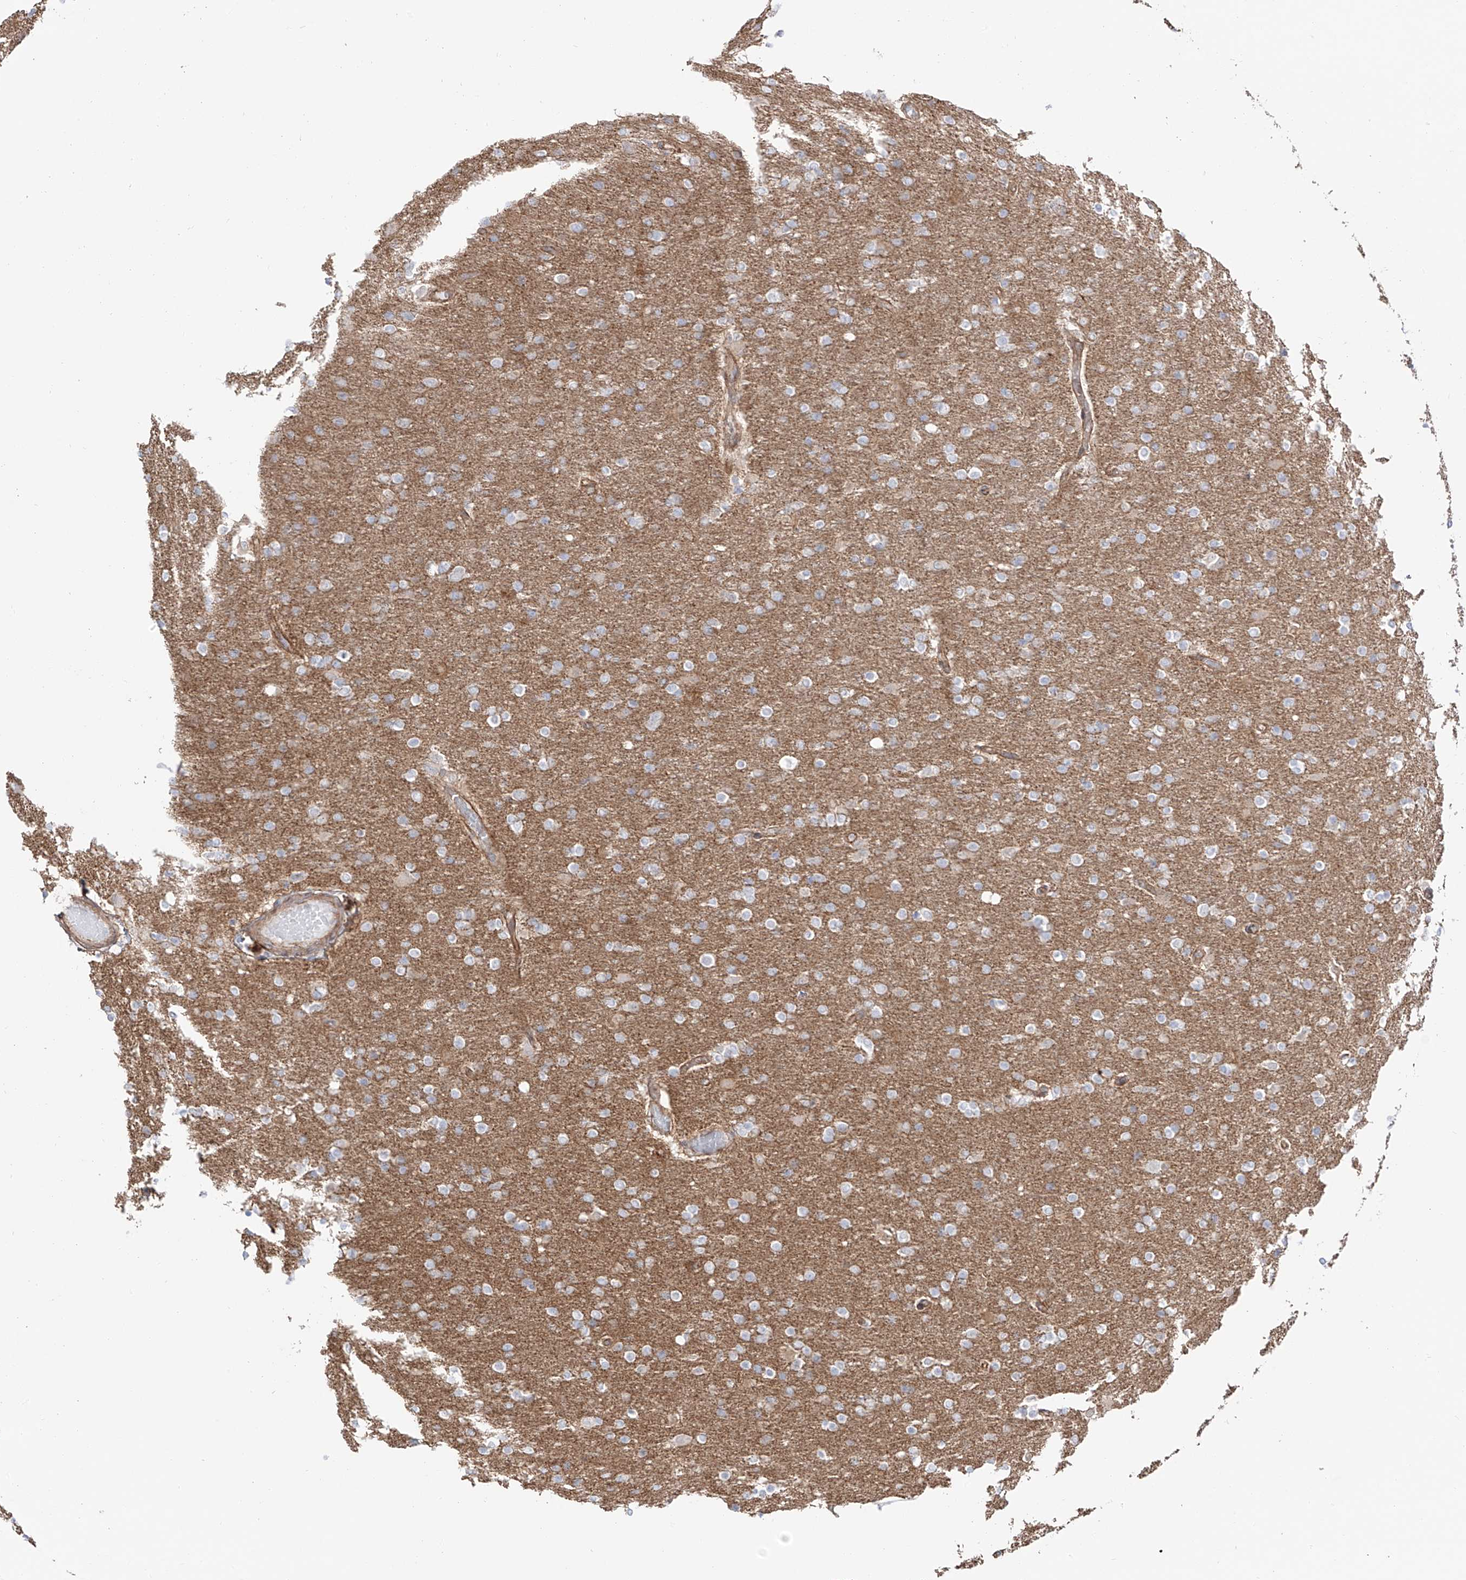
{"staining": {"intensity": "negative", "quantity": "none", "location": "none"}, "tissue": "glioma", "cell_type": "Tumor cells", "image_type": "cancer", "snomed": [{"axis": "morphology", "description": "Glioma, malignant, High grade"}, {"axis": "topography", "description": "Cerebral cortex"}], "caption": "Immunohistochemical staining of glioma demonstrates no significant positivity in tumor cells.", "gene": "ZNF180", "patient": {"sex": "female", "age": 36}}